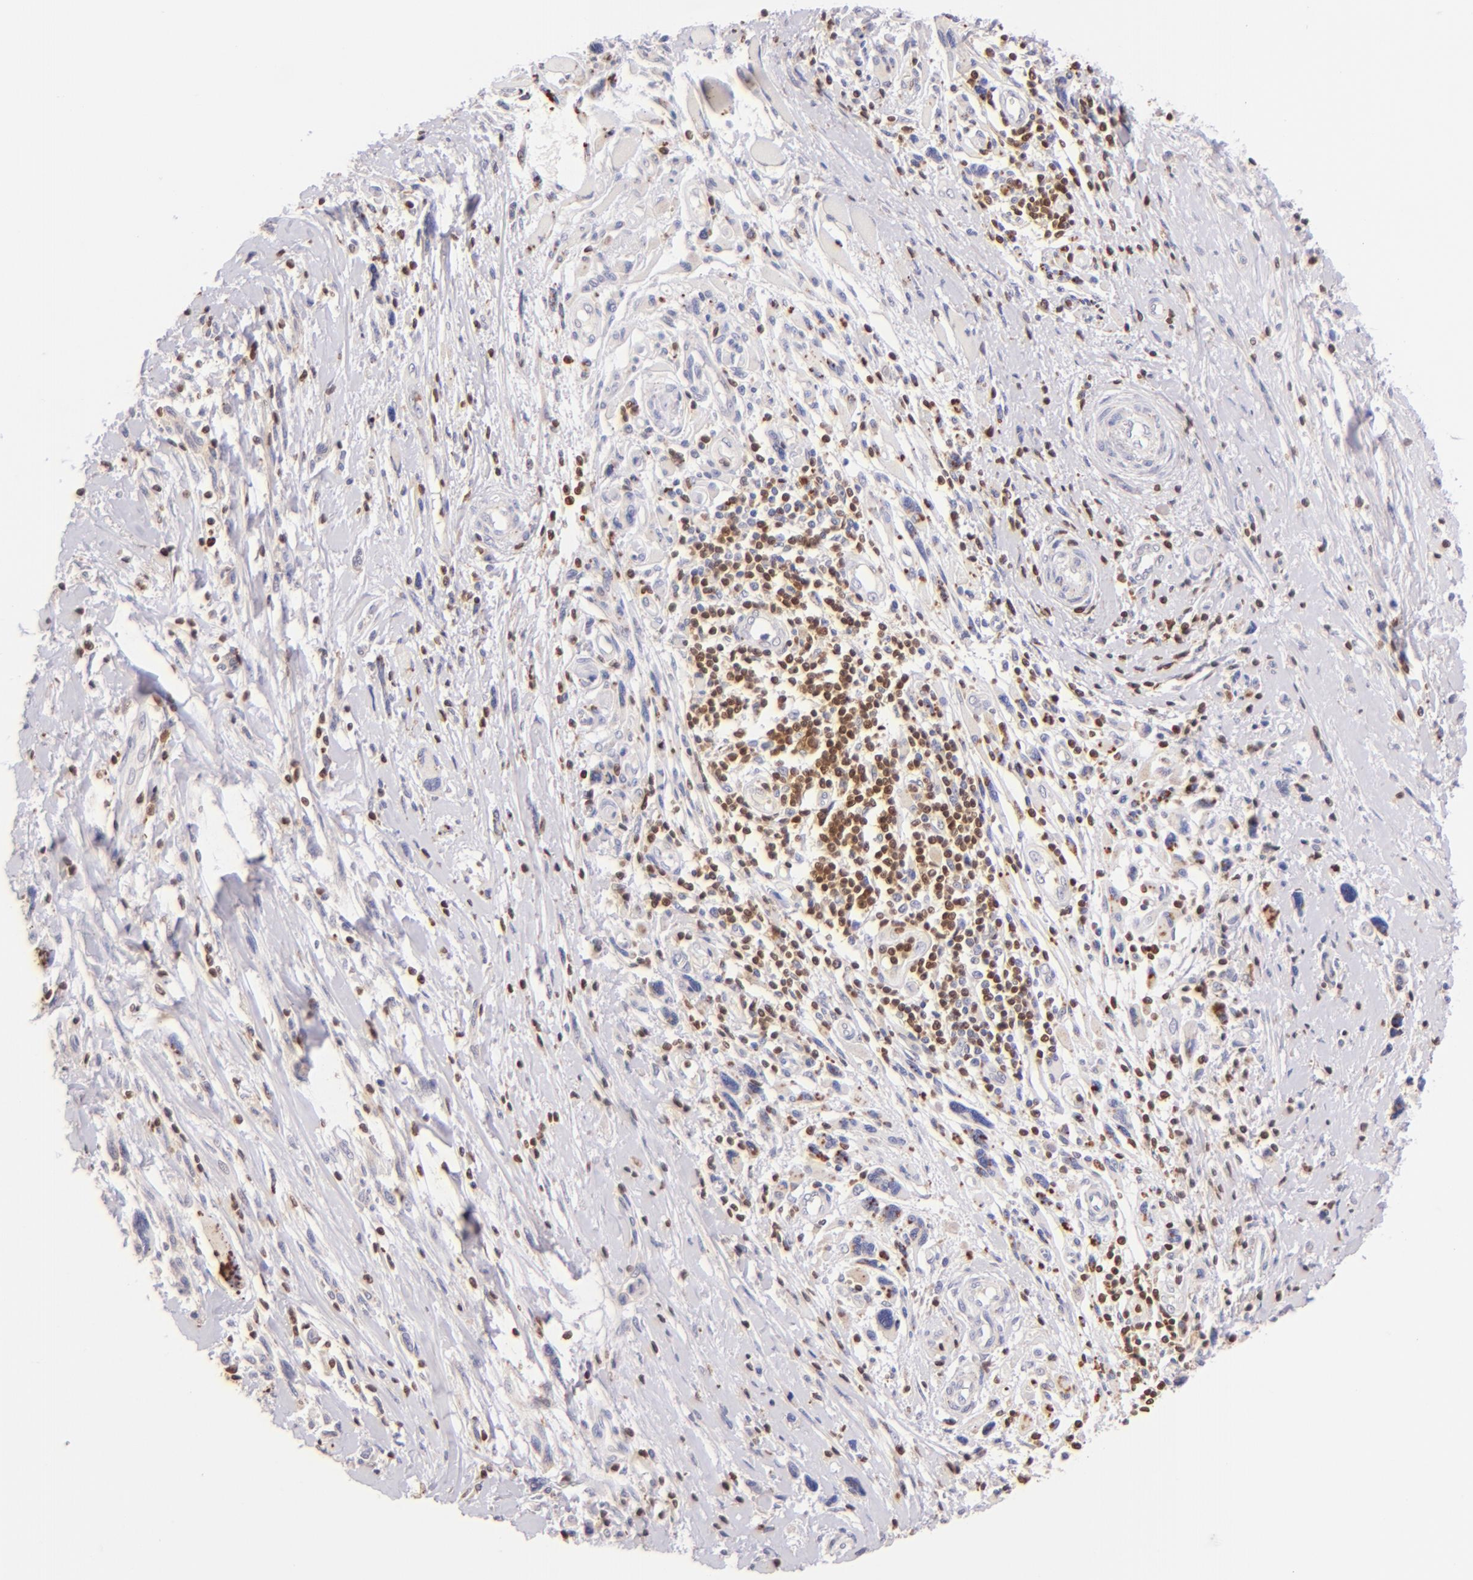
{"staining": {"intensity": "negative", "quantity": "none", "location": "none"}, "tissue": "melanoma", "cell_type": "Tumor cells", "image_type": "cancer", "snomed": [{"axis": "morphology", "description": "Malignant melanoma, NOS"}, {"axis": "topography", "description": "Skin"}], "caption": "Immunohistochemical staining of human melanoma reveals no significant positivity in tumor cells. (Immunohistochemistry, brightfield microscopy, high magnification).", "gene": "ZAP70", "patient": {"sex": "male", "age": 91}}